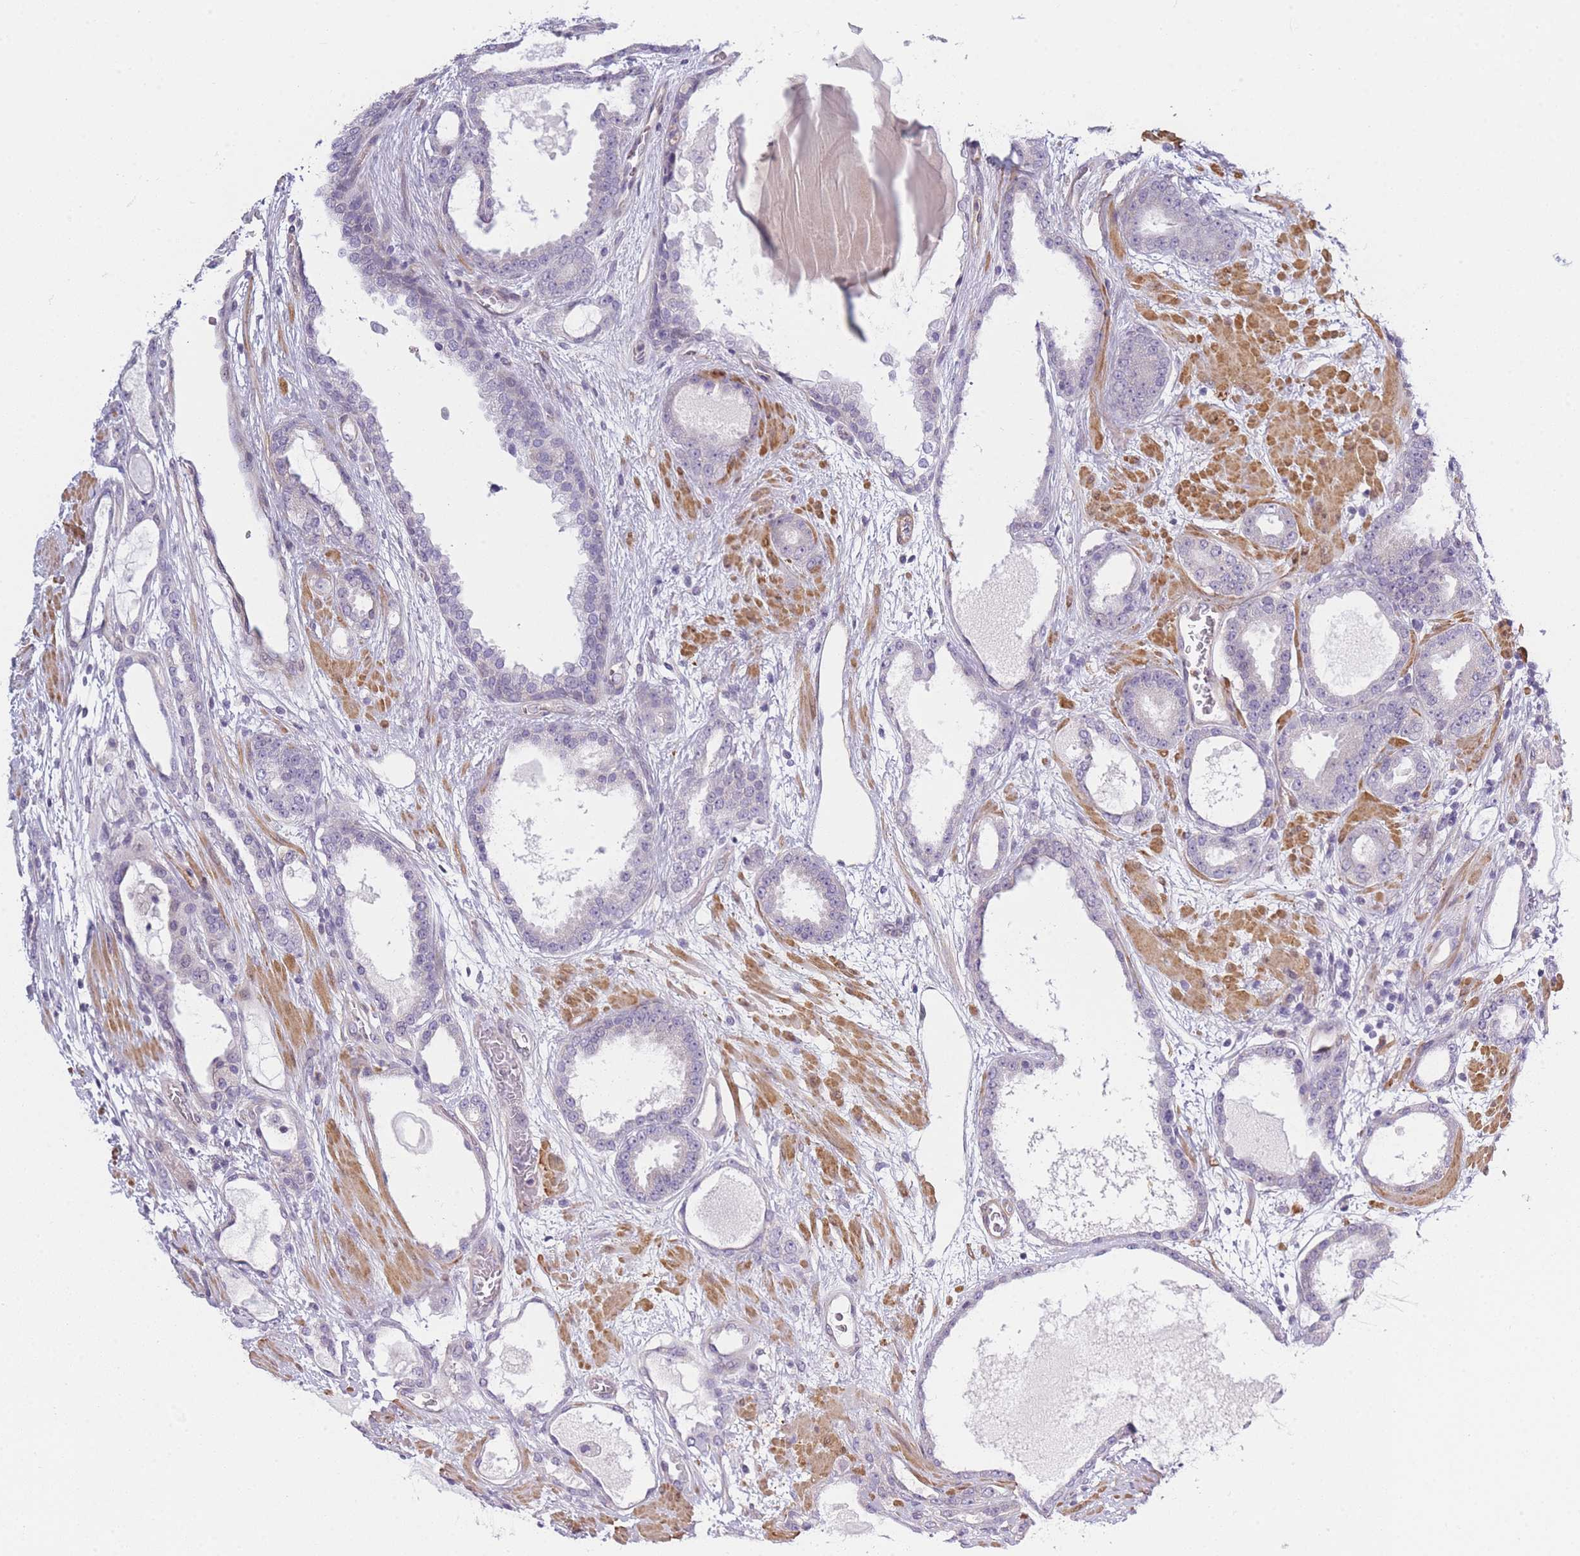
{"staining": {"intensity": "negative", "quantity": "none", "location": "none"}, "tissue": "prostate cancer", "cell_type": "Tumor cells", "image_type": "cancer", "snomed": [{"axis": "morphology", "description": "Adenocarcinoma, High grade"}, {"axis": "topography", "description": "Prostate"}], "caption": "DAB (3,3'-diaminobenzidine) immunohistochemical staining of human prostate cancer exhibits no significant positivity in tumor cells.", "gene": "SLC7A6", "patient": {"sex": "male", "age": 60}}